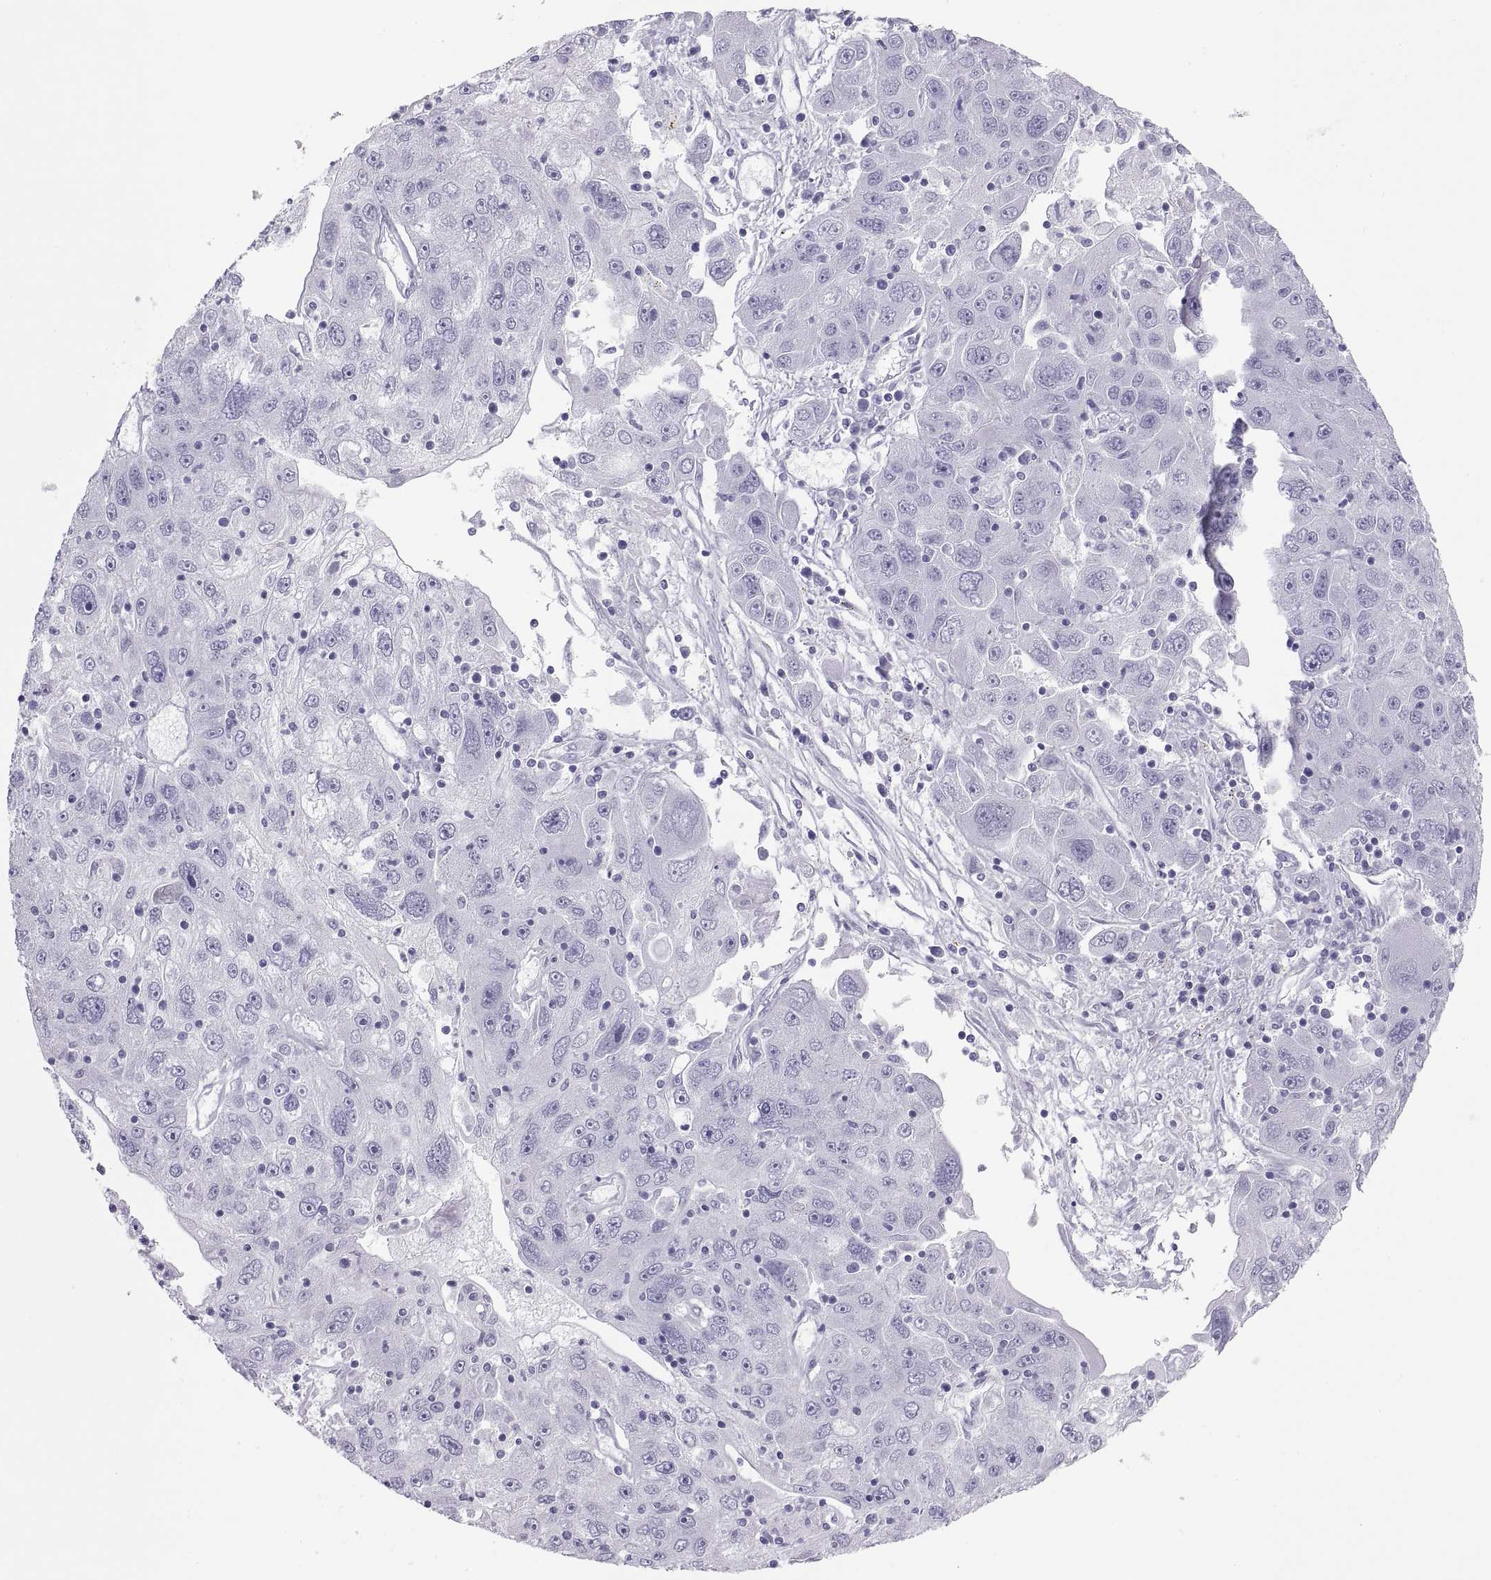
{"staining": {"intensity": "negative", "quantity": "none", "location": "none"}, "tissue": "stomach cancer", "cell_type": "Tumor cells", "image_type": "cancer", "snomed": [{"axis": "morphology", "description": "Adenocarcinoma, NOS"}, {"axis": "topography", "description": "Stomach"}], "caption": "Immunohistochemical staining of human stomach adenocarcinoma displays no significant positivity in tumor cells.", "gene": "SEMG1", "patient": {"sex": "male", "age": 56}}